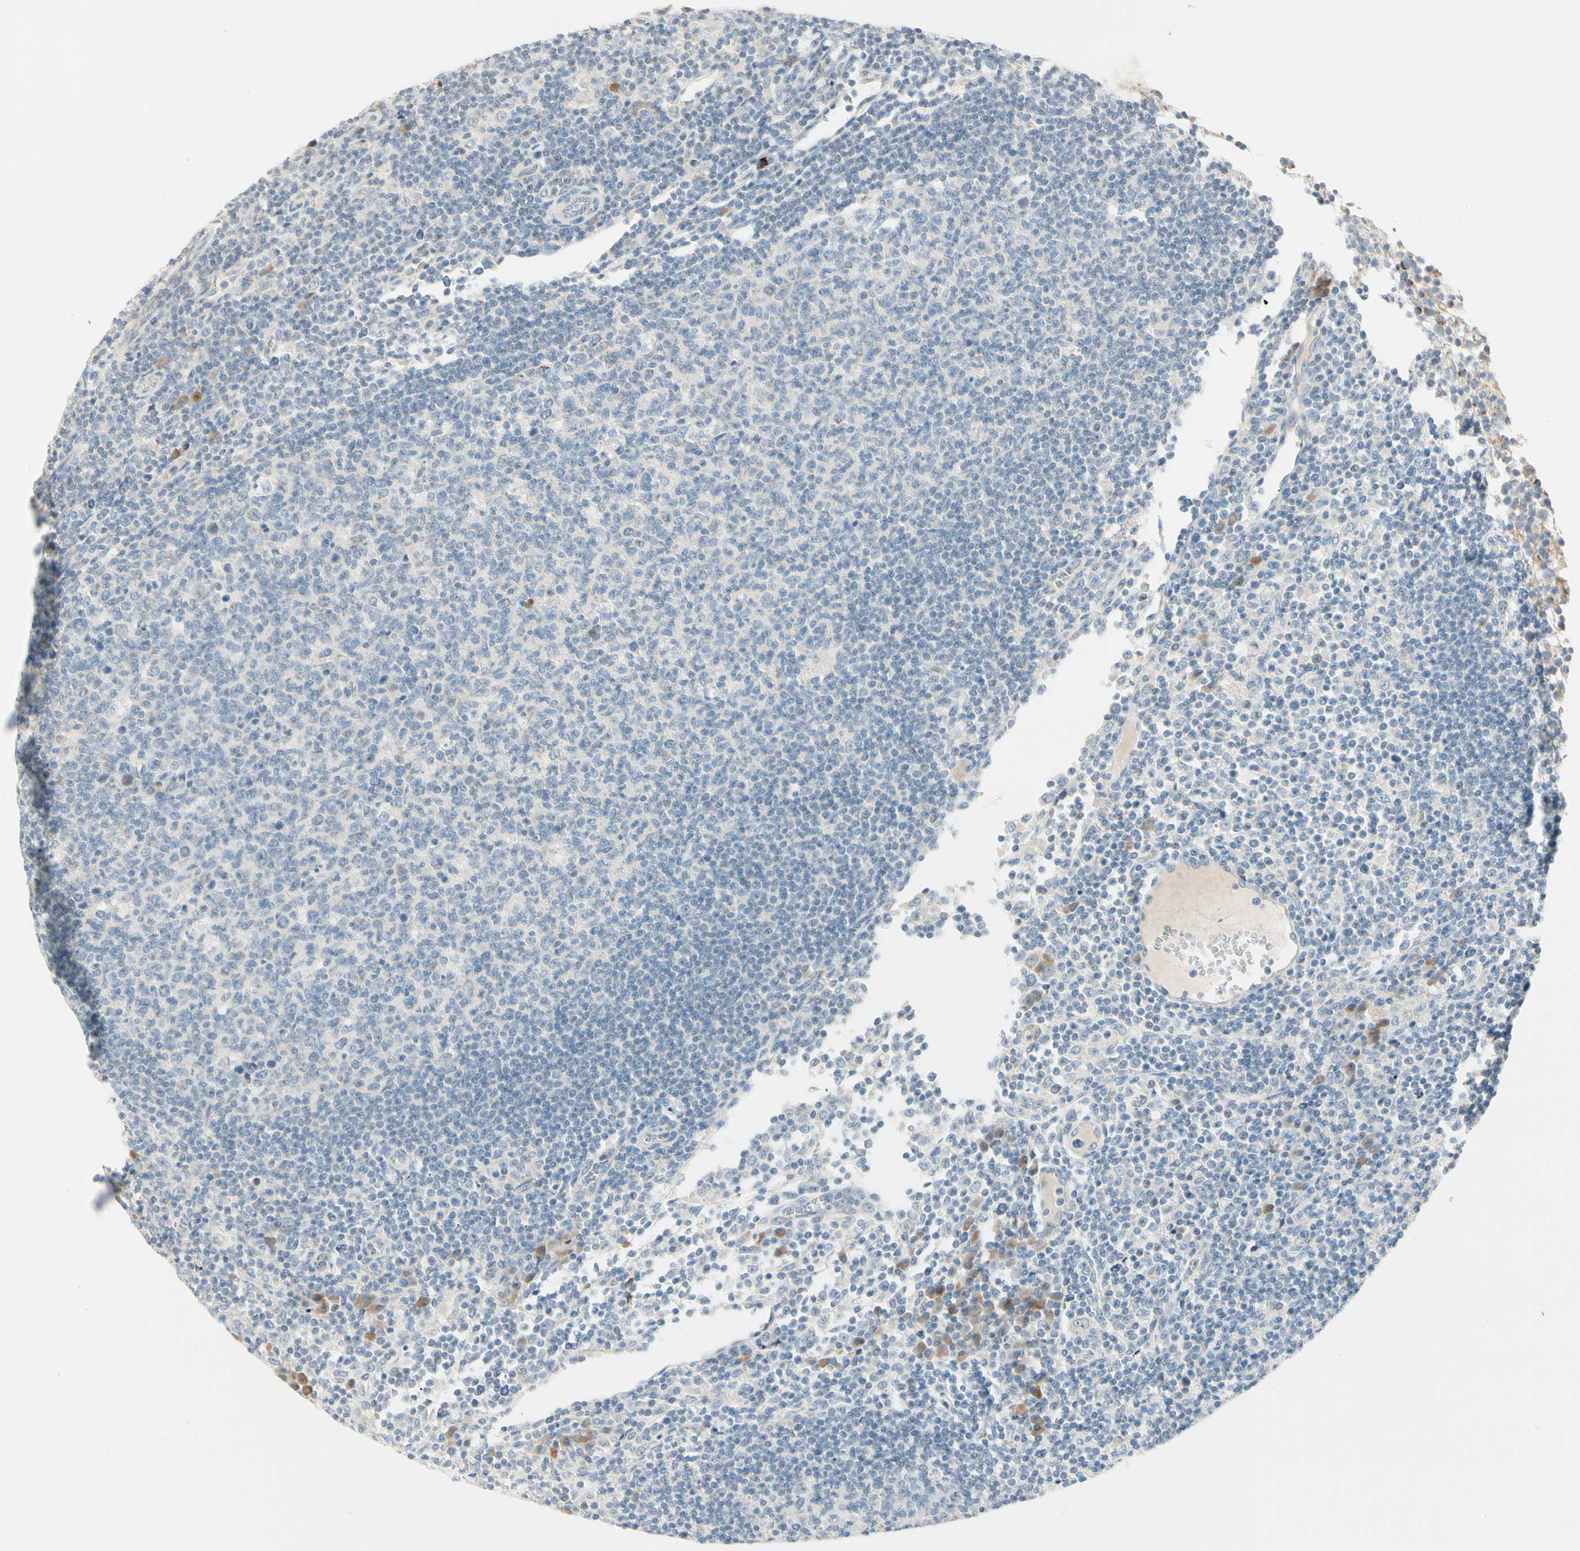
{"staining": {"intensity": "moderate", "quantity": "25%-75%", "location": "cytoplasmic/membranous"}, "tissue": "lymph node", "cell_type": "Germinal center cells", "image_type": "normal", "snomed": [{"axis": "morphology", "description": "Normal tissue, NOS"}, {"axis": "morphology", "description": "Inflammation, NOS"}, {"axis": "topography", "description": "Lymph node"}], "caption": "Protein expression by immunohistochemistry (IHC) demonstrates moderate cytoplasmic/membranous staining in approximately 25%-75% of germinal center cells in normal lymph node. (DAB (3,3'-diaminobenzidine) IHC with brightfield microscopy, high magnification).", "gene": "ALDH18A1", "patient": {"sex": "male", "age": 55}}